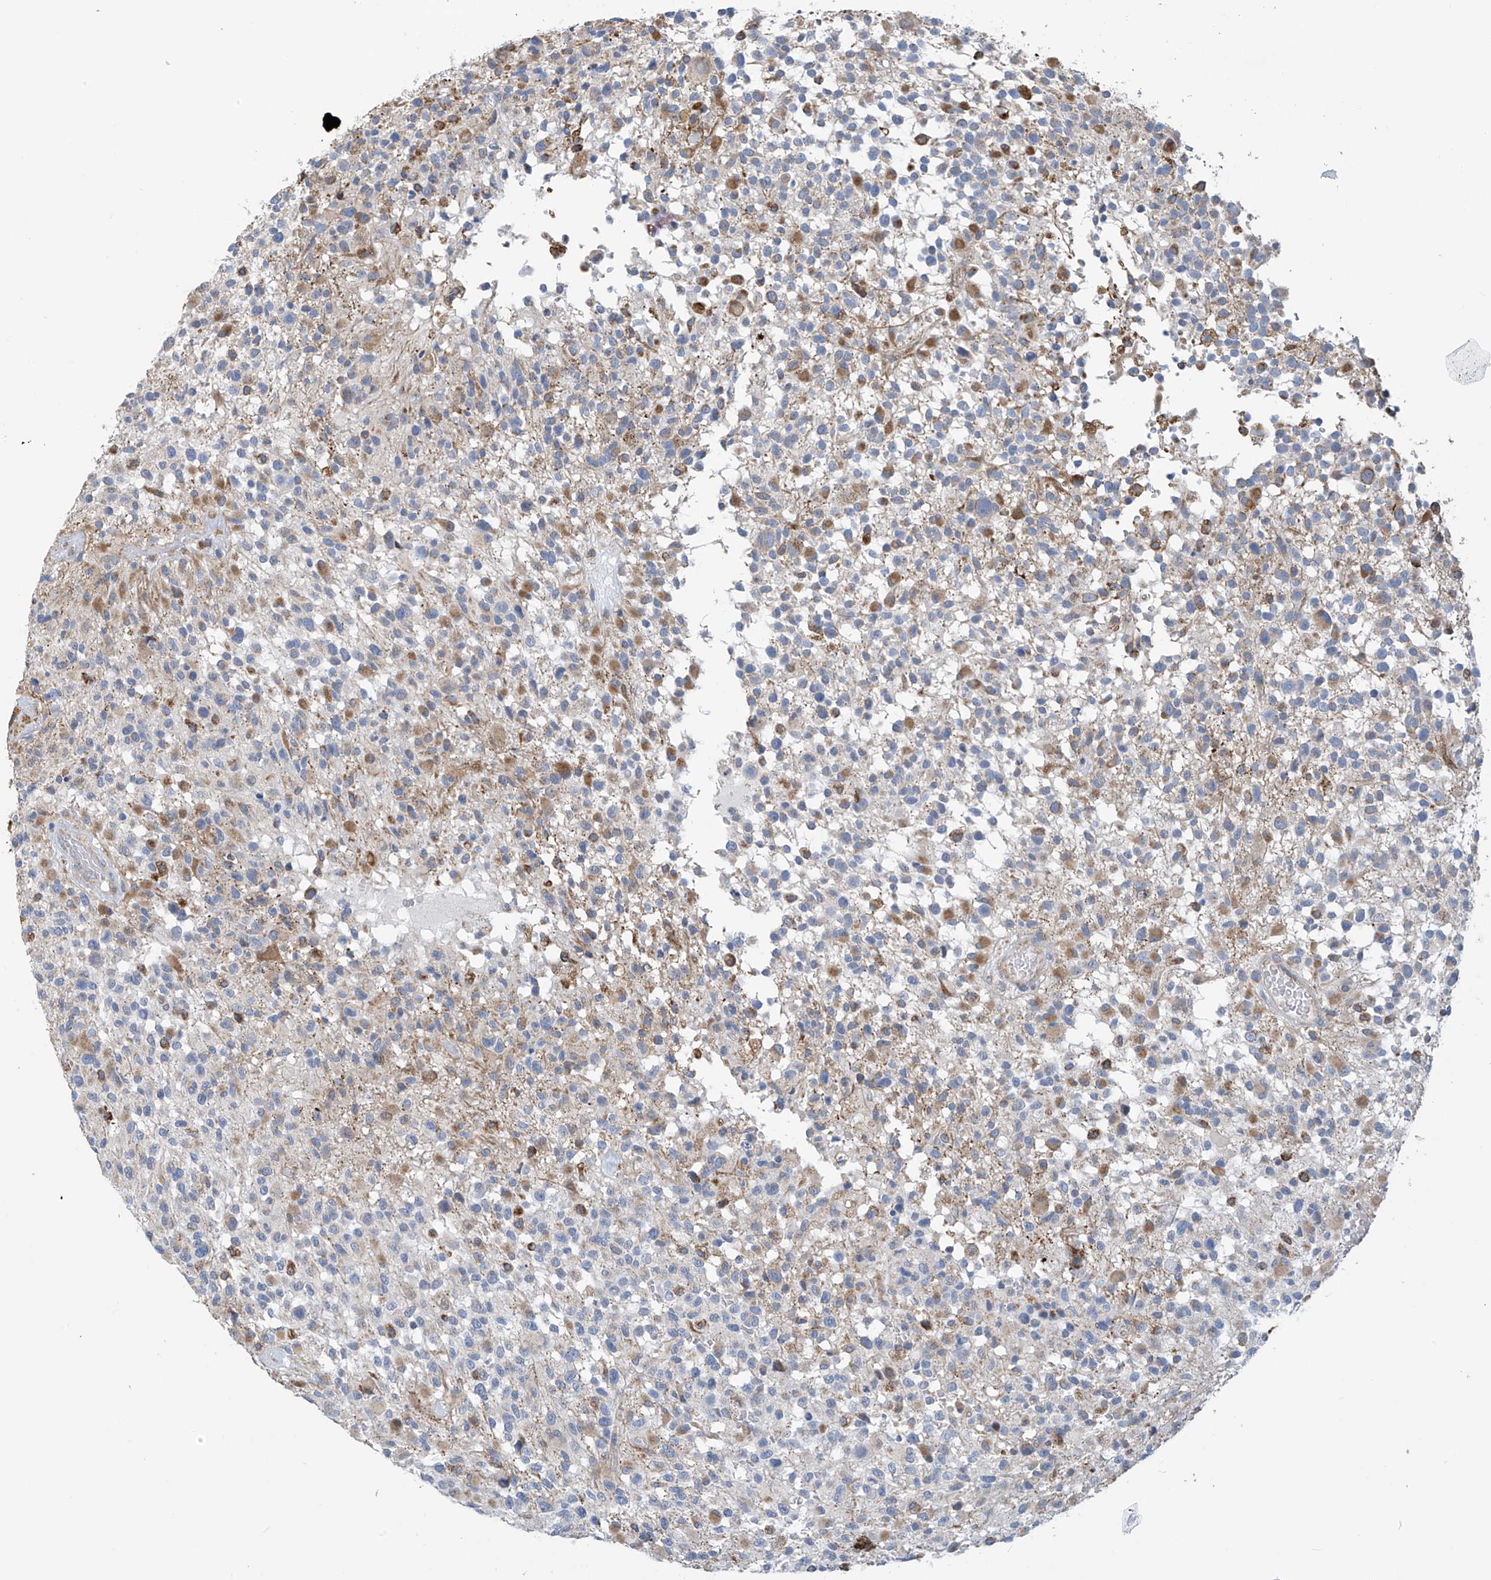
{"staining": {"intensity": "moderate", "quantity": "<25%", "location": "cytoplasmic/membranous"}, "tissue": "glioma", "cell_type": "Tumor cells", "image_type": "cancer", "snomed": [{"axis": "morphology", "description": "Glioma, malignant, High grade"}, {"axis": "morphology", "description": "Glioblastoma, NOS"}, {"axis": "topography", "description": "Brain"}], "caption": "Protein staining of glioma tissue exhibits moderate cytoplasmic/membranous expression in approximately <25% of tumor cells.", "gene": "EIF5B", "patient": {"sex": "male", "age": 60}}